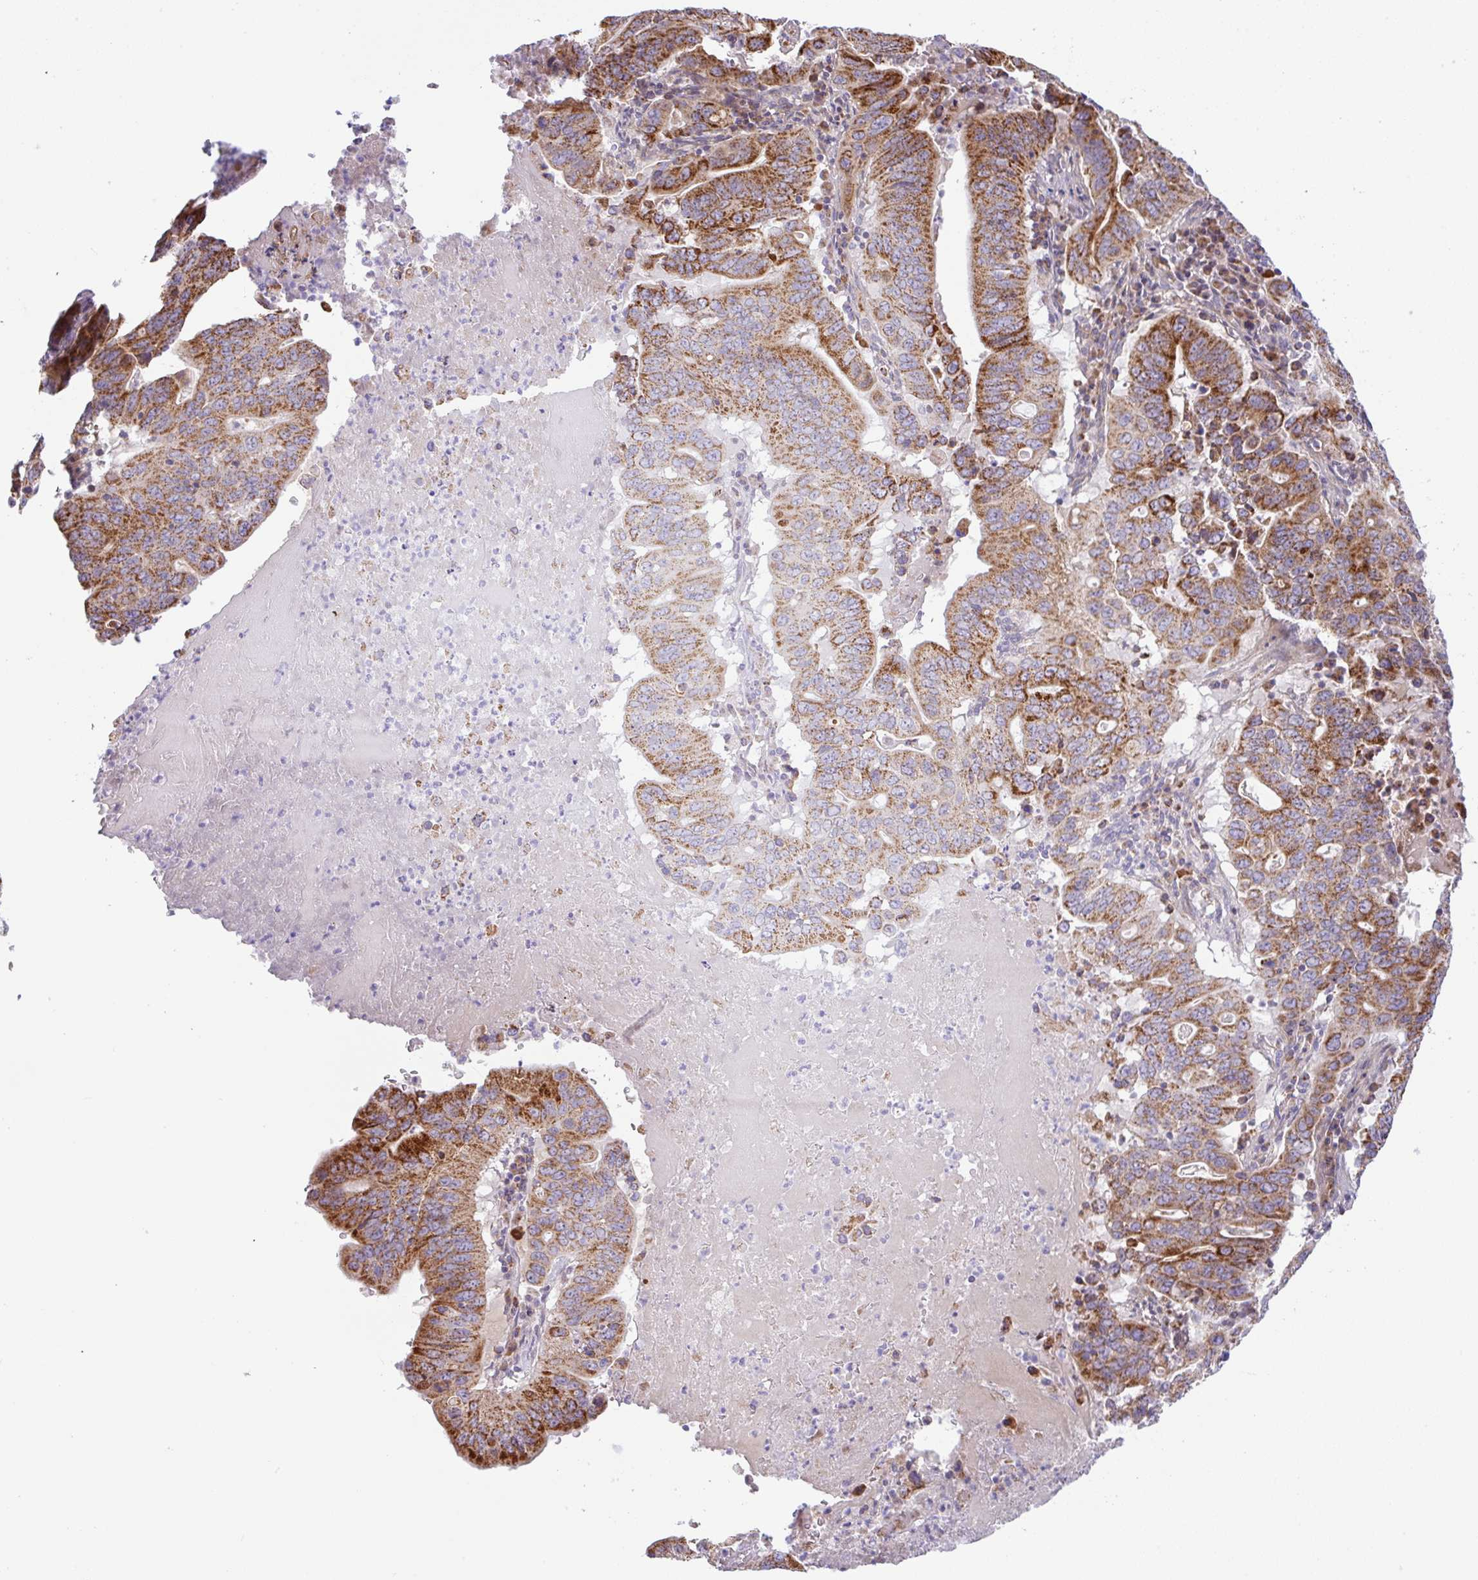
{"staining": {"intensity": "strong", "quantity": ">75%", "location": "cytoplasmic/membranous"}, "tissue": "lung cancer", "cell_type": "Tumor cells", "image_type": "cancer", "snomed": [{"axis": "morphology", "description": "Adenocarcinoma, NOS"}, {"axis": "topography", "description": "Lung"}], "caption": "Human adenocarcinoma (lung) stained with a protein marker reveals strong staining in tumor cells.", "gene": "CHDH", "patient": {"sex": "female", "age": 60}}